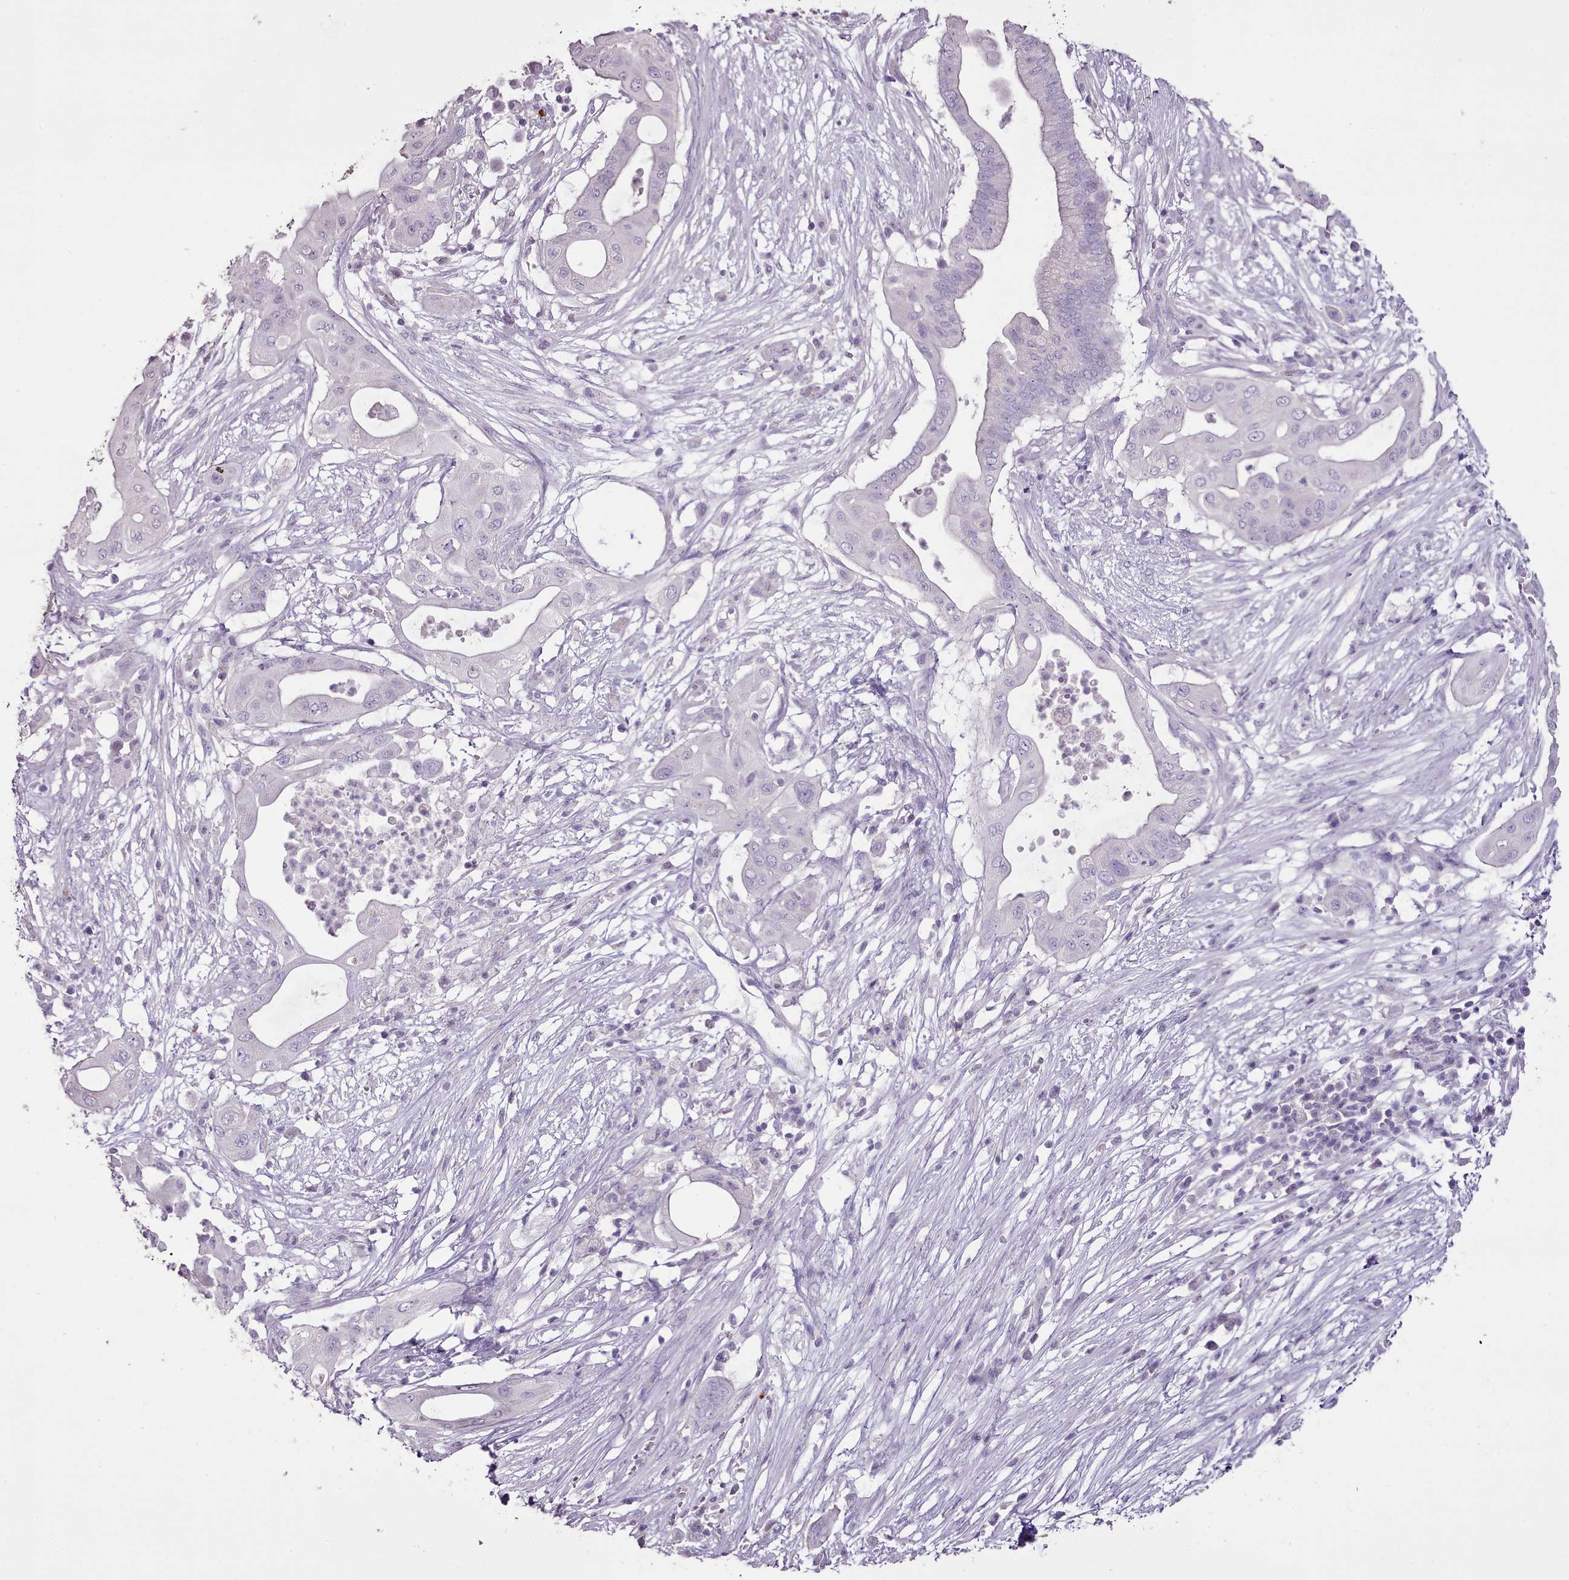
{"staining": {"intensity": "negative", "quantity": "none", "location": "none"}, "tissue": "pancreatic cancer", "cell_type": "Tumor cells", "image_type": "cancer", "snomed": [{"axis": "morphology", "description": "Adenocarcinoma, NOS"}, {"axis": "topography", "description": "Pancreas"}], "caption": "An IHC image of pancreatic adenocarcinoma is shown. There is no staining in tumor cells of pancreatic adenocarcinoma.", "gene": "BLOC1S2", "patient": {"sex": "male", "age": 68}}